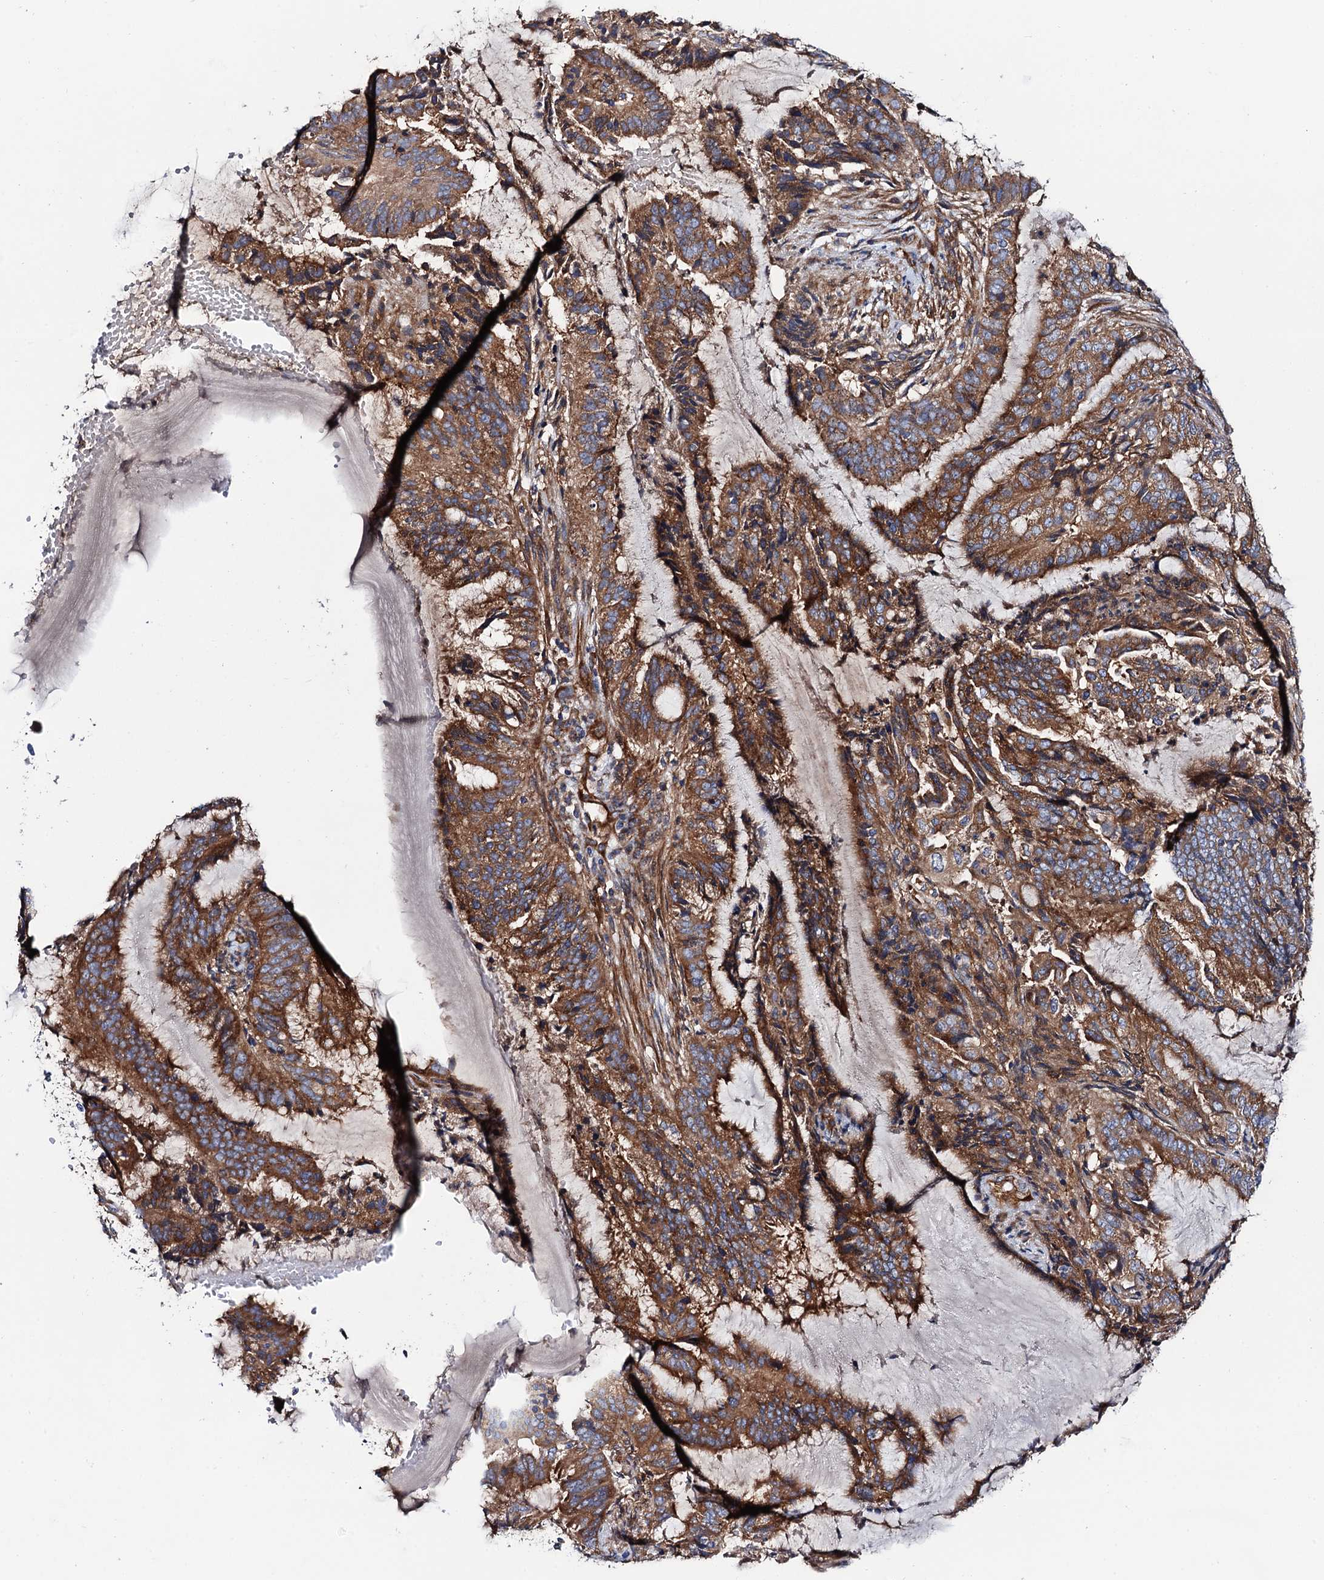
{"staining": {"intensity": "moderate", "quantity": ">75%", "location": "cytoplasmic/membranous"}, "tissue": "endometrial cancer", "cell_type": "Tumor cells", "image_type": "cancer", "snomed": [{"axis": "morphology", "description": "Adenocarcinoma, NOS"}, {"axis": "topography", "description": "Endometrium"}], "caption": "Immunohistochemistry (IHC) of human endometrial cancer (adenocarcinoma) reveals medium levels of moderate cytoplasmic/membranous staining in about >75% of tumor cells.", "gene": "MRPL48", "patient": {"sex": "female", "age": 51}}